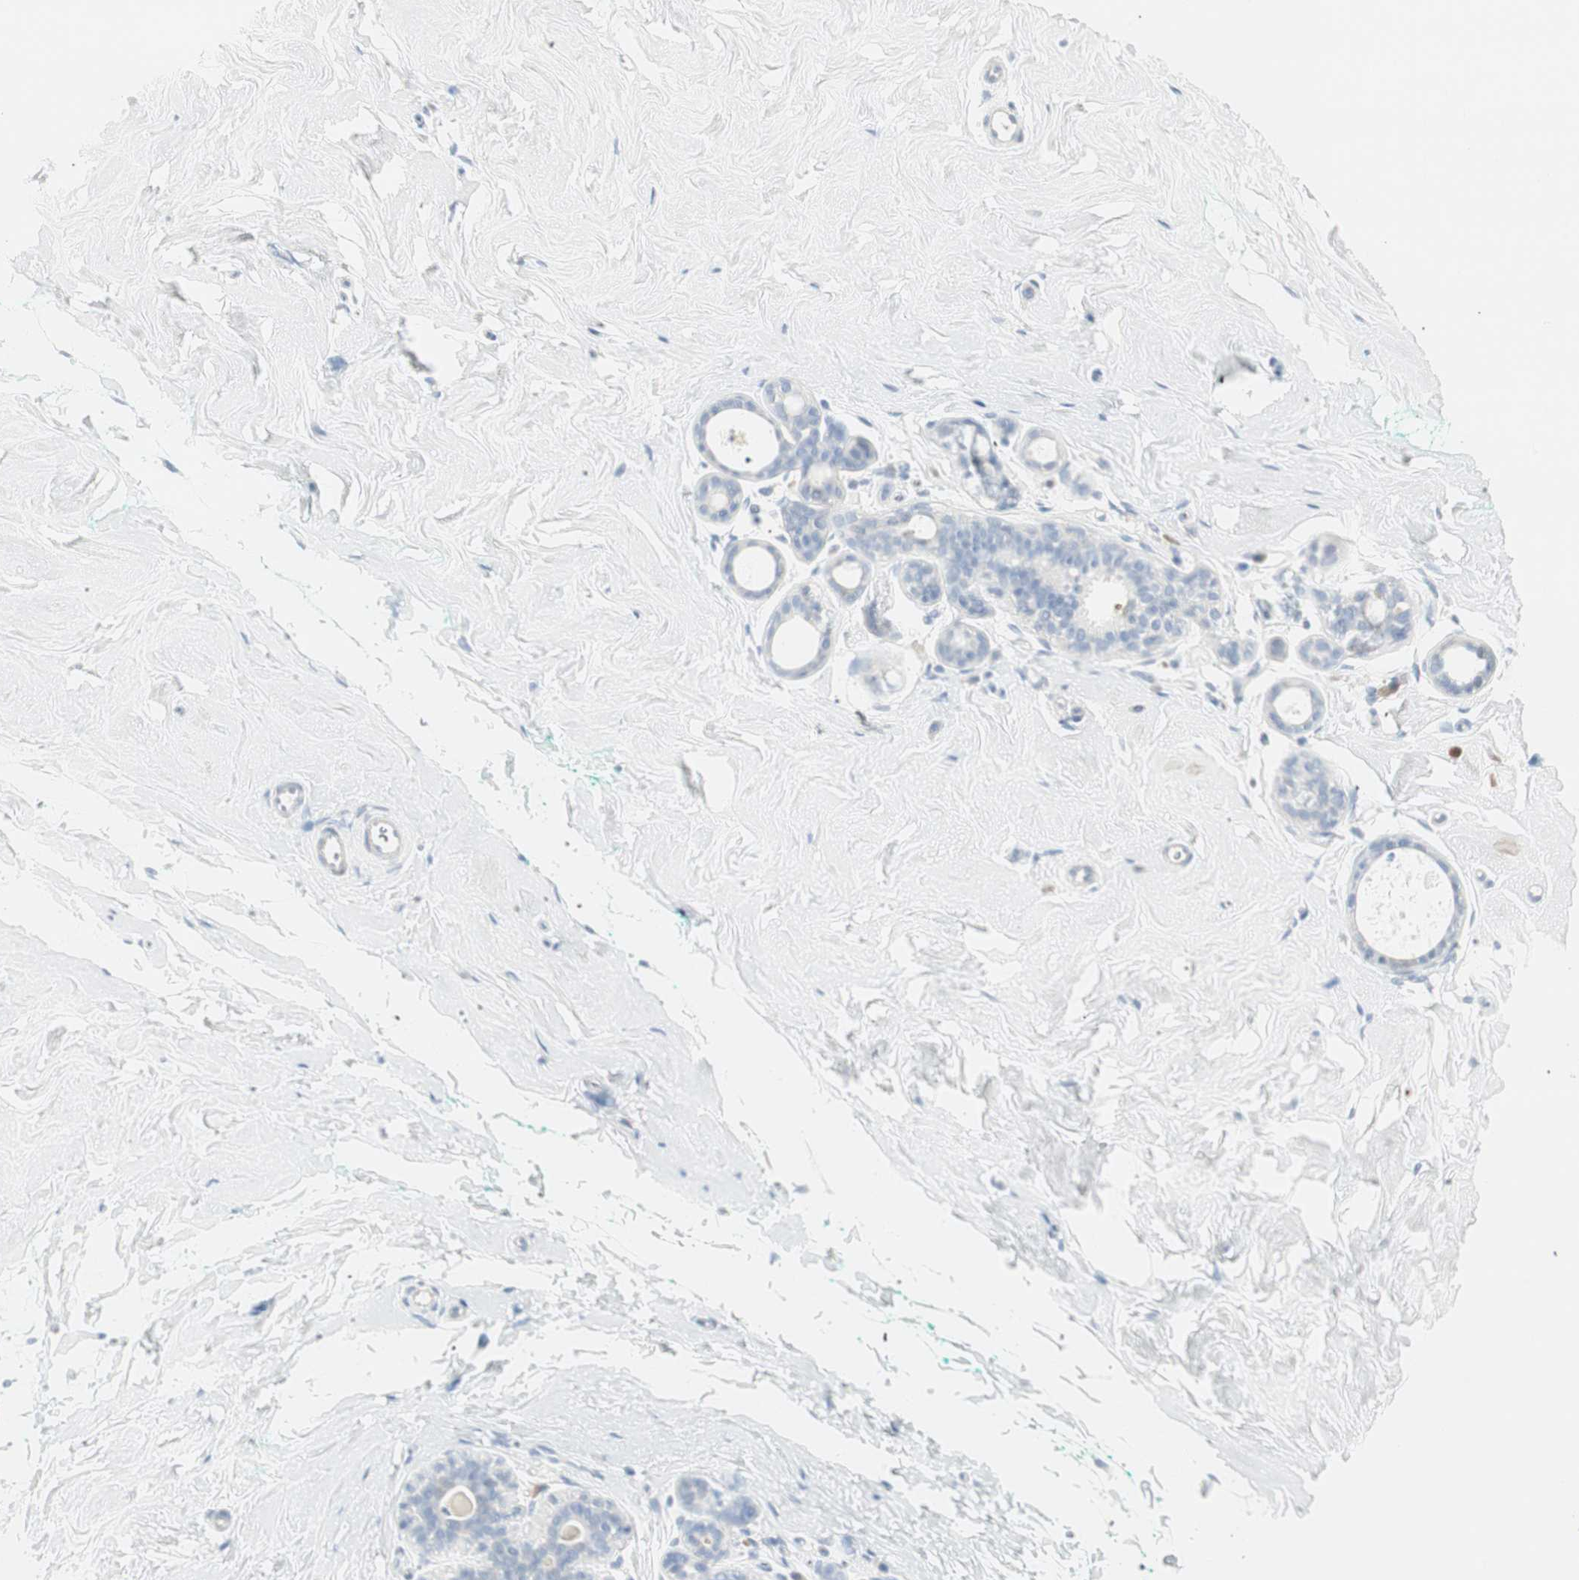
{"staining": {"intensity": "negative", "quantity": "none", "location": "none"}, "tissue": "breast", "cell_type": "Adipocytes", "image_type": "normal", "snomed": [{"axis": "morphology", "description": "Normal tissue, NOS"}, {"axis": "topography", "description": "Breast"}], "caption": "The photomicrograph reveals no significant positivity in adipocytes of breast. (DAB immunohistochemistry (IHC) with hematoxylin counter stain).", "gene": "PRTN3", "patient": {"sex": "female", "age": 52}}